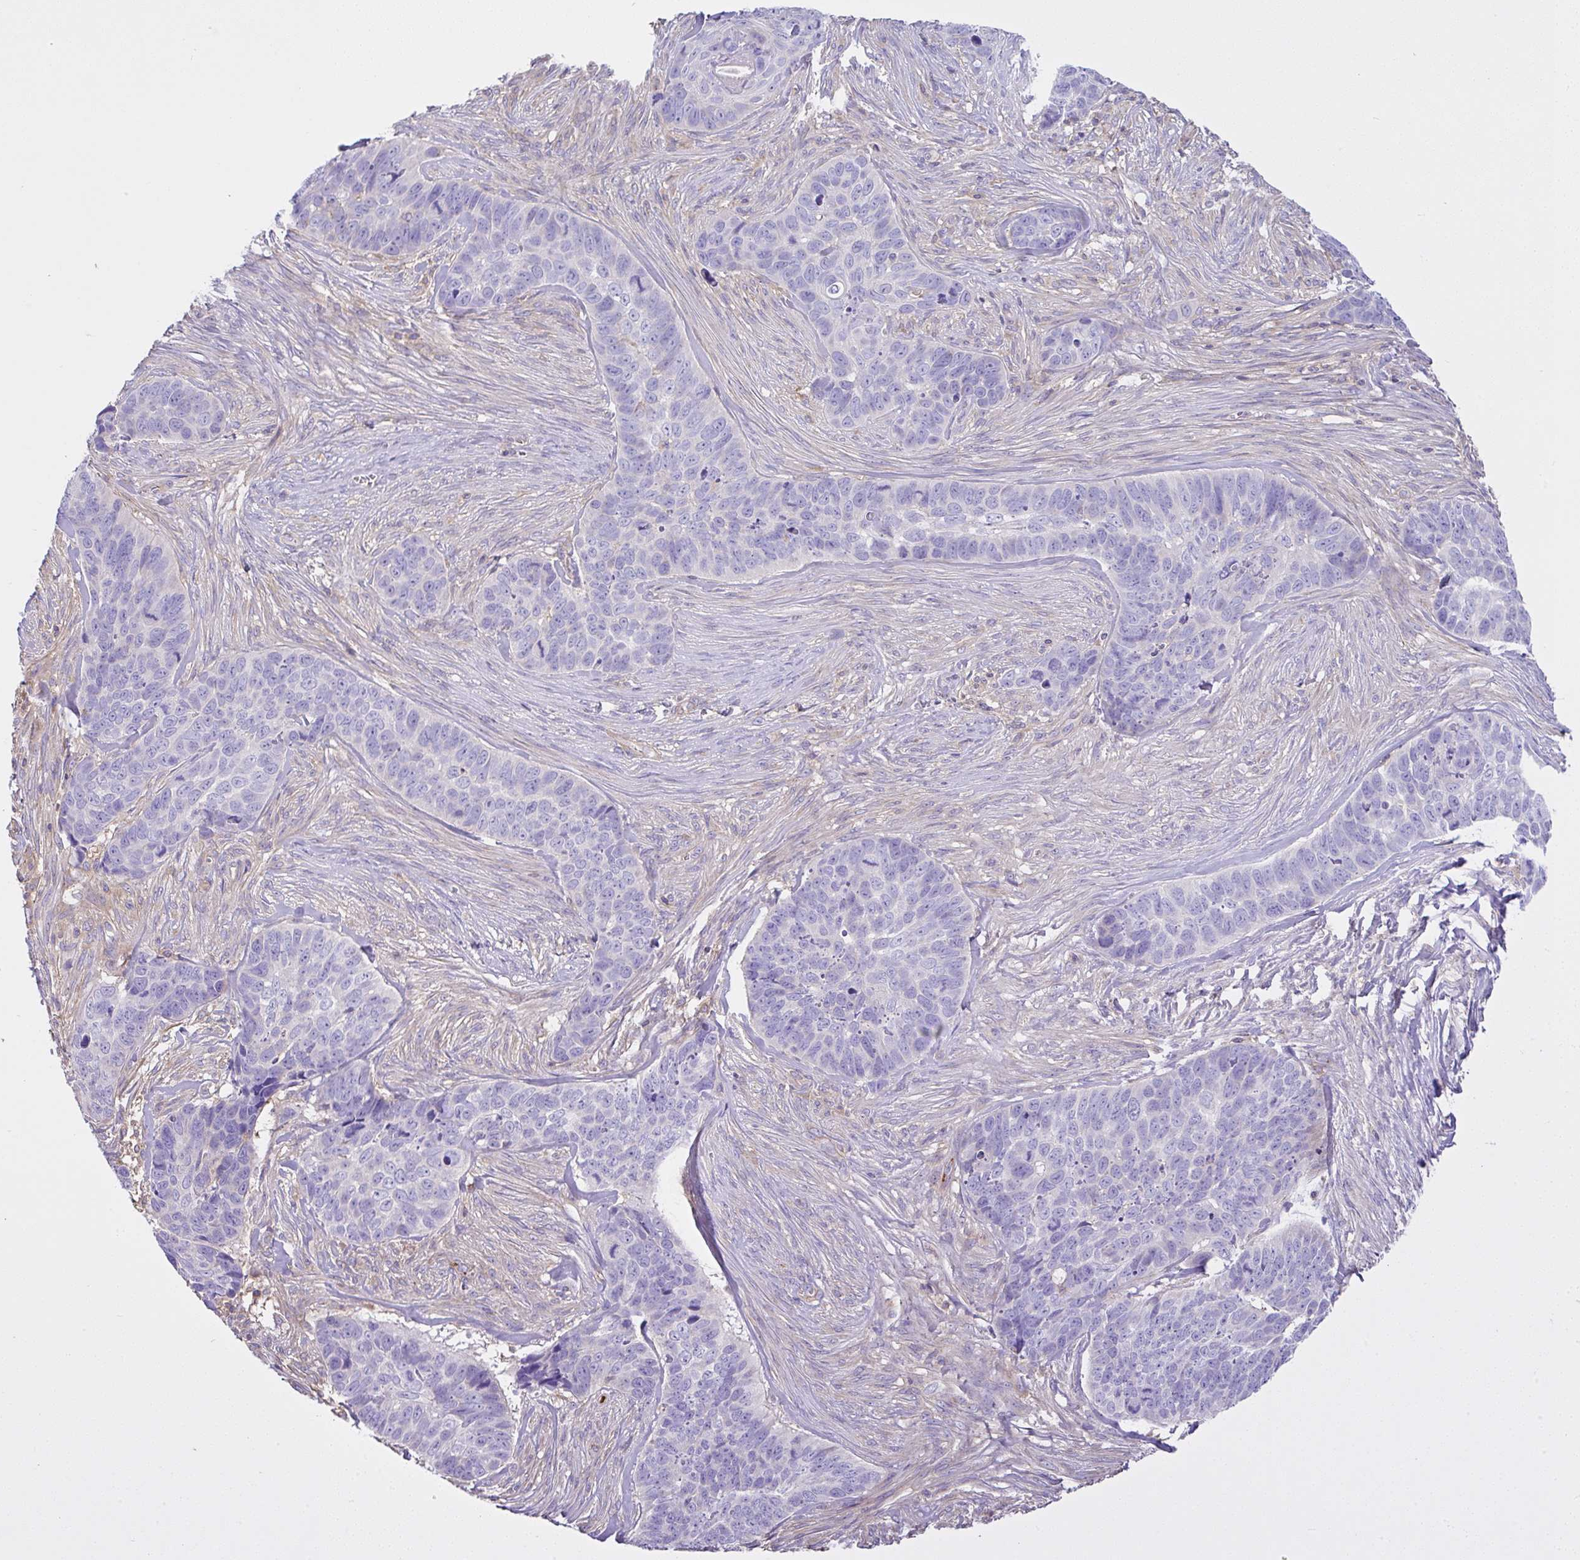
{"staining": {"intensity": "negative", "quantity": "none", "location": "none"}, "tissue": "skin cancer", "cell_type": "Tumor cells", "image_type": "cancer", "snomed": [{"axis": "morphology", "description": "Basal cell carcinoma"}, {"axis": "topography", "description": "Skin"}], "caption": "Protein analysis of skin basal cell carcinoma reveals no significant positivity in tumor cells. (DAB IHC, high magnification).", "gene": "CCDC142", "patient": {"sex": "female", "age": 82}}